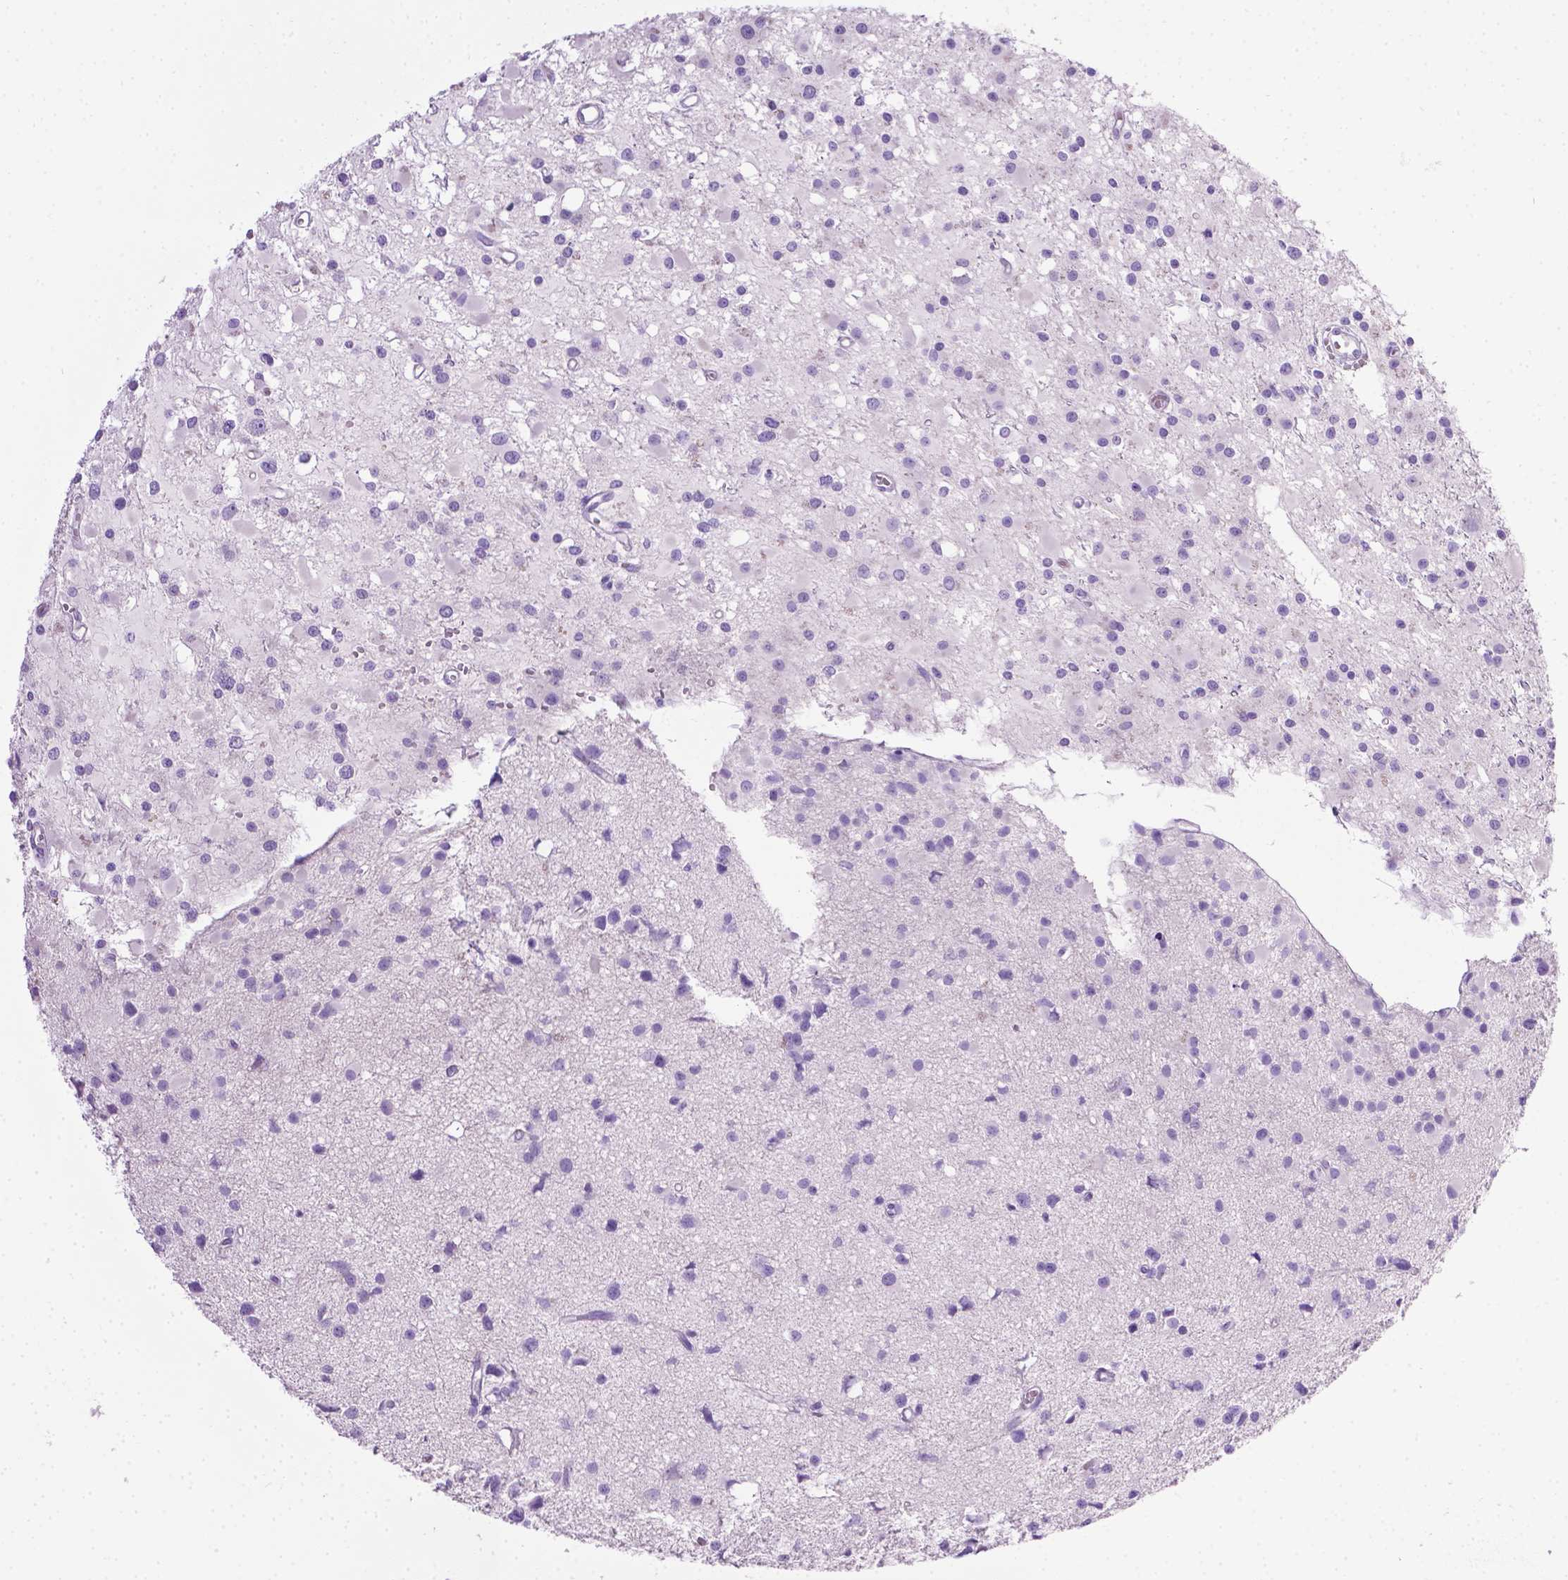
{"staining": {"intensity": "negative", "quantity": "none", "location": "none"}, "tissue": "glioma", "cell_type": "Tumor cells", "image_type": "cancer", "snomed": [{"axis": "morphology", "description": "Glioma, malignant, High grade"}, {"axis": "topography", "description": "Brain"}], "caption": "A histopathology image of malignant glioma (high-grade) stained for a protein exhibits no brown staining in tumor cells.", "gene": "LELP1", "patient": {"sex": "male", "age": 54}}